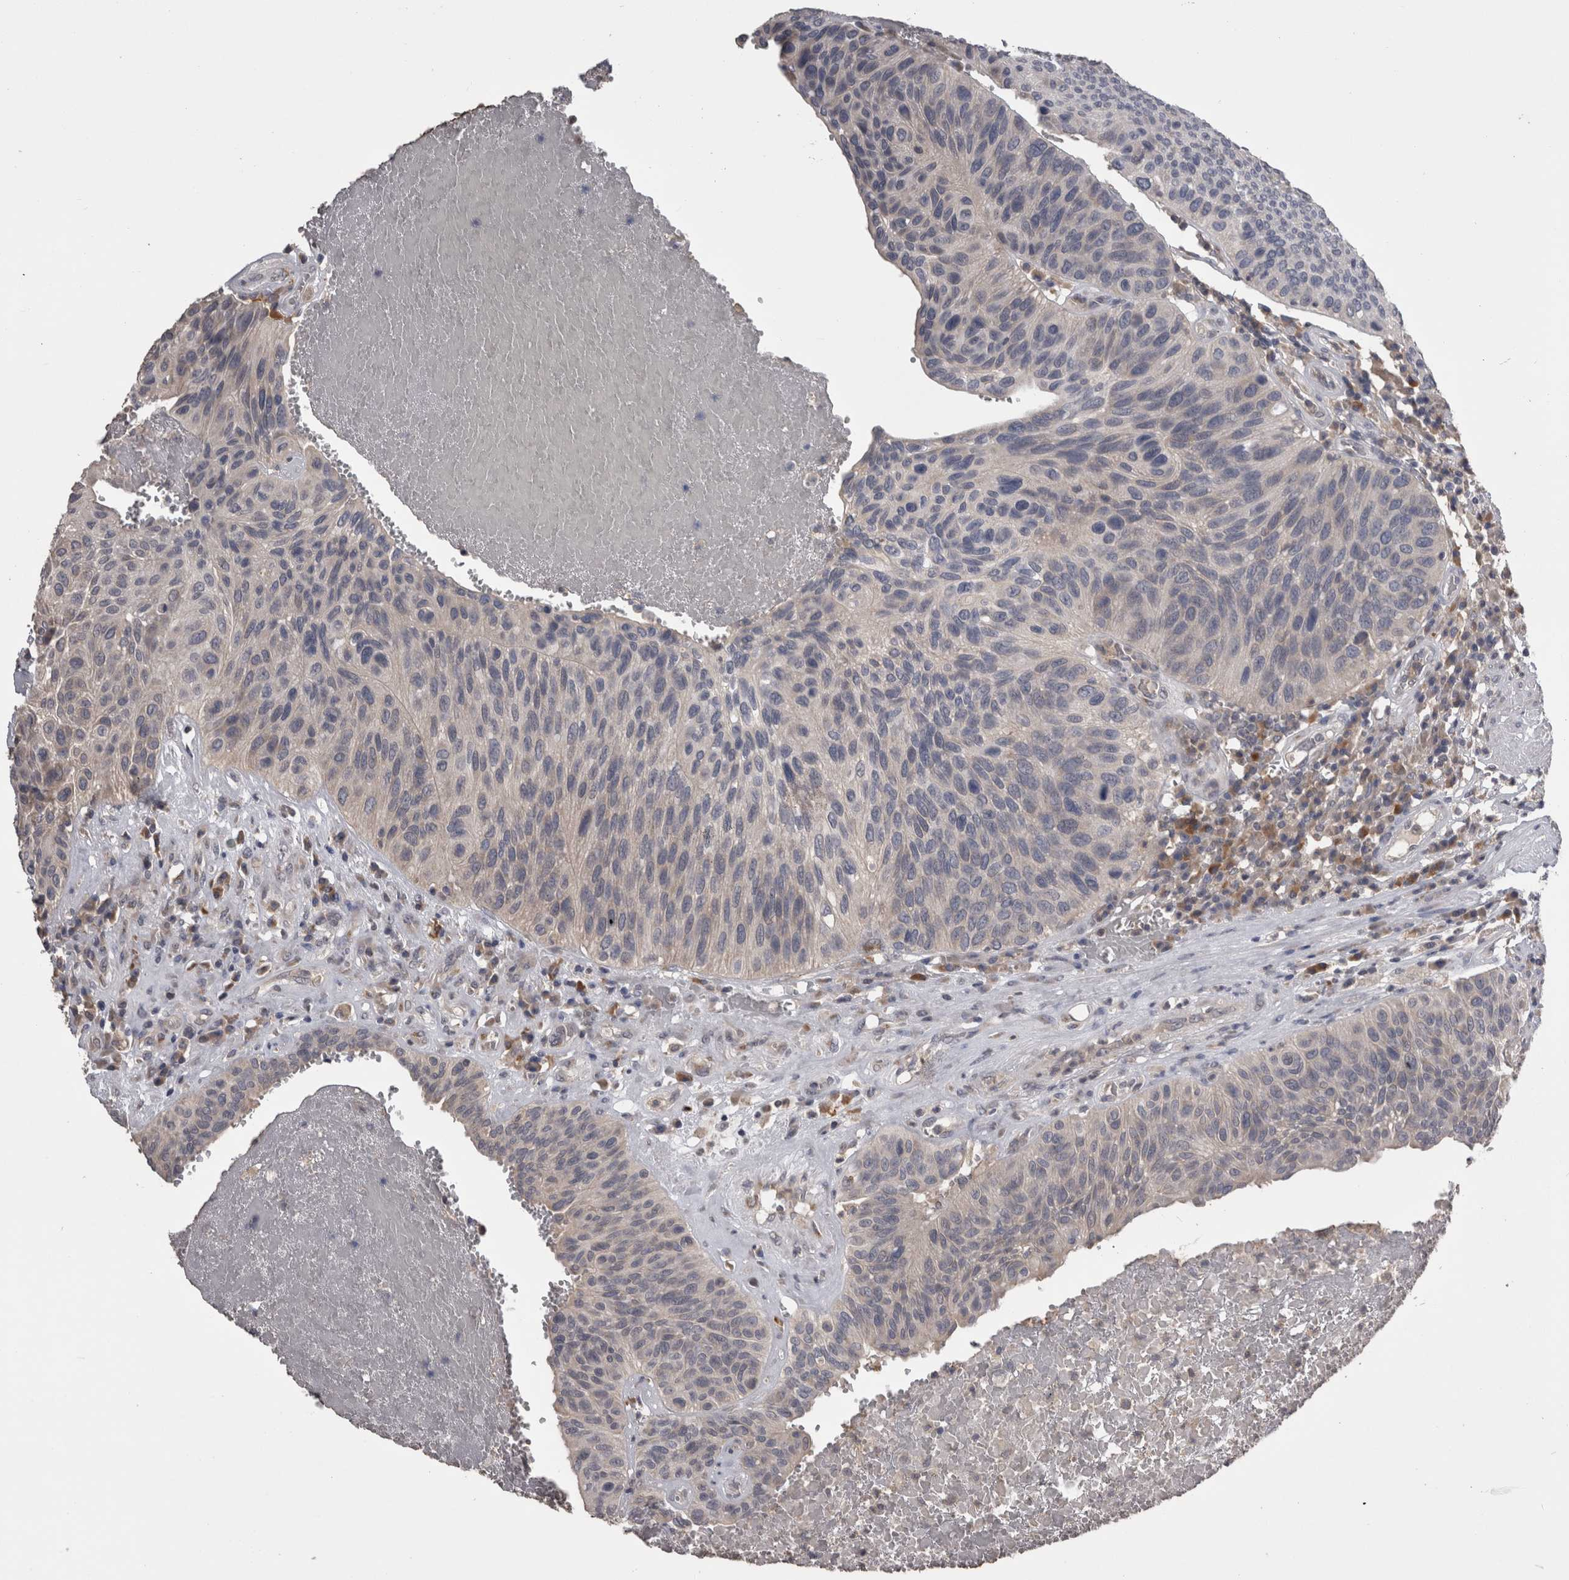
{"staining": {"intensity": "negative", "quantity": "none", "location": "none"}, "tissue": "urothelial cancer", "cell_type": "Tumor cells", "image_type": "cancer", "snomed": [{"axis": "morphology", "description": "Urothelial carcinoma, High grade"}, {"axis": "topography", "description": "Urinary bladder"}], "caption": "High magnification brightfield microscopy of high-grade urothelial carcinoma stained with DAB (brown) and counterstained with hematoxylin (blue): tumor cells show no significant positivity.", "gene": "ANXA13", "patient": {"sex": "male", "age": 66}}